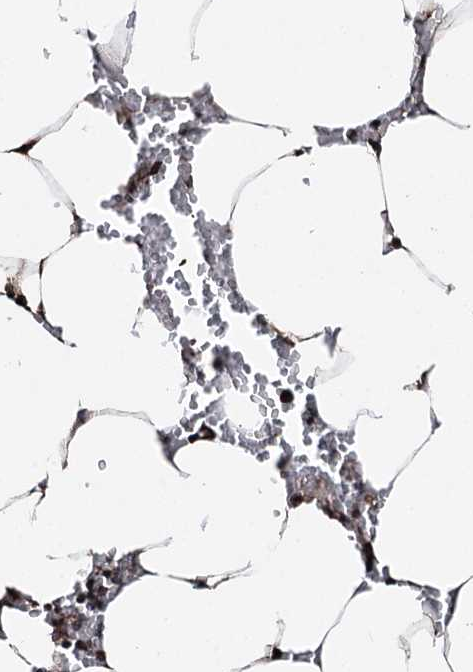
{"staining": {"intensity": "strong", "quantity": "25%-75%", "location": "cytoplasmic/membranous"}, "tissue": "bone marrow", "cell_type": "Hematopoietic cells", "image_type": "normal", "snomed": [{"axis": "morphology", "description": "Normal tissue, NOS"}, {"axis": "topography", "description": "Bone marrow"}], "caption": "Hematopoietic cells exhibit high levels of strong cytoplasmic/membranous positivity in approximately 25%-75% of cells in normal bone marrow. The staining is performed using DAB (3,3'-diaminobenzidine) brown chromogen to label protein expression. The nuclei are counter-stained blue using hematoxylin.", "gene": "ITFG2", "patient": {"sex": "male", "age": 70}}